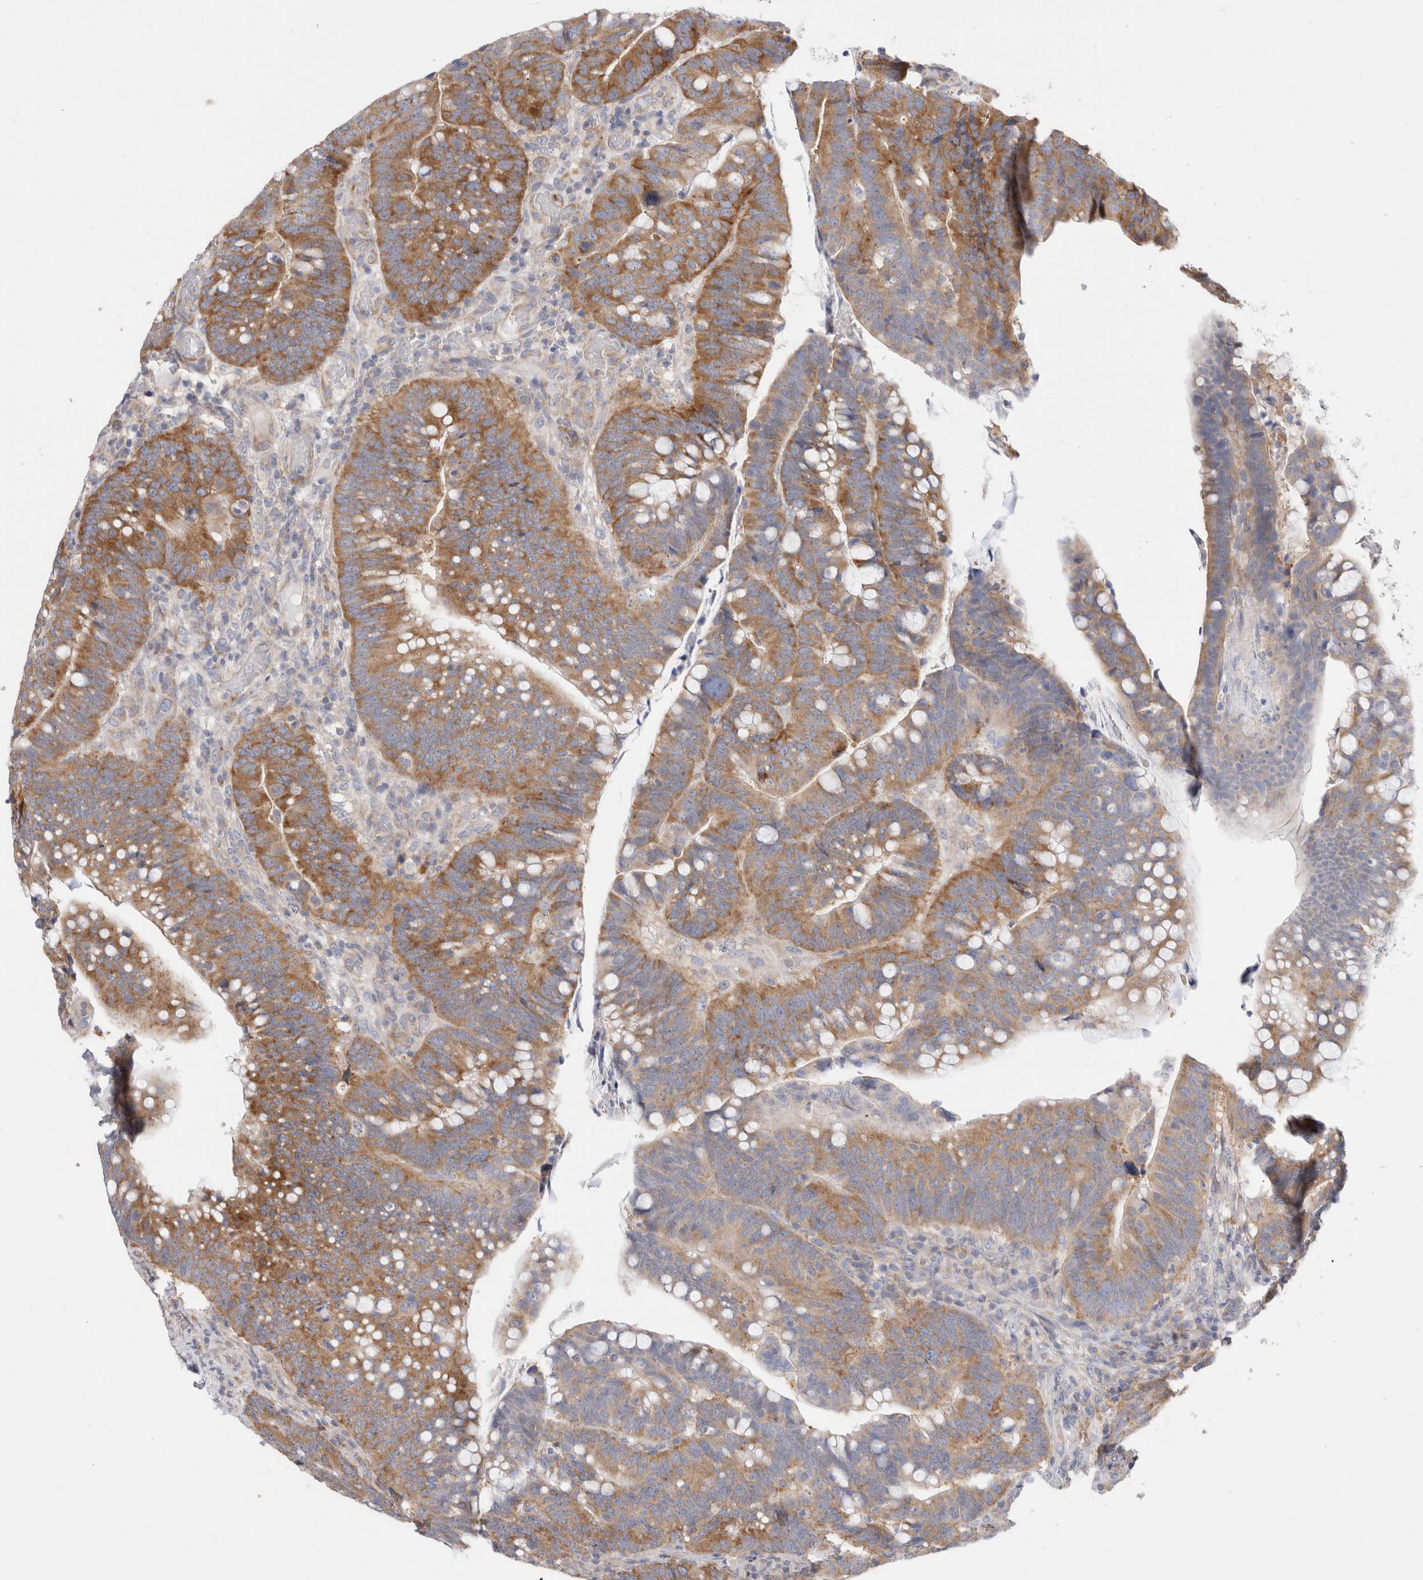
{"staining": {"intensity": "moderate", "quantity": ">75%", "location": "cytoplasmic/membranous"}, "tissue": "colorectal cancer", "cell_type": "Tumor cells", "image_type": "cancer", "snomed": [{"axis": "morphology", "description": "Normal tissue, NOS"}, {"axis": "morphology", "description": "Adenocarcinoma, NOS"}, {"axis": "topography", "description": "Colon"}], "caption": "DAB (3,3'-diaminobenzidine) immunohistochemical staining of adenocarcinoma (colorectal) displays moderate cytoplasmic/membranous protein expression in about >75% of tumor cells.", "gene": "ZNF23", "patient": {"sex": "female", "age": 66}}